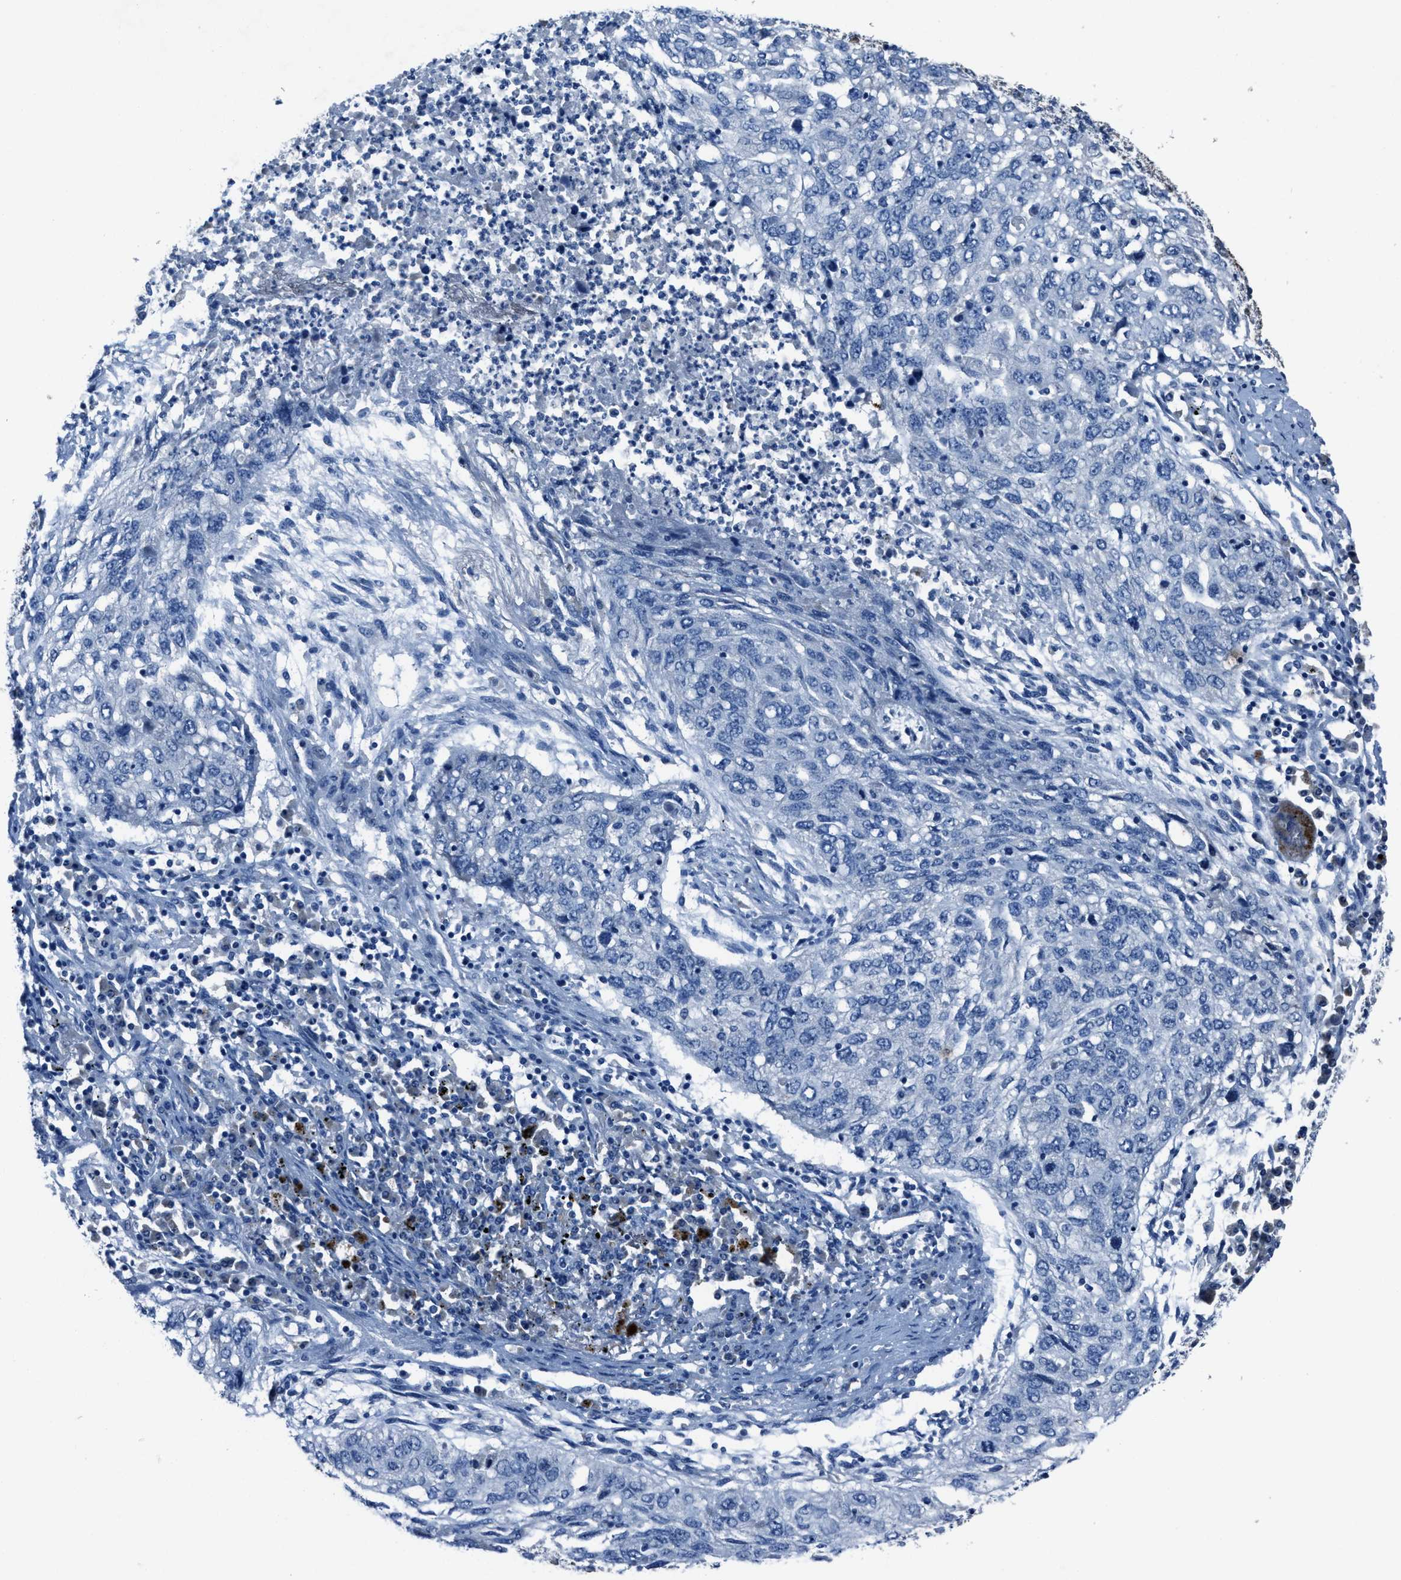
{"staining": {"intensity": "negative", "quantity": "none", "location": "none"}, "tissue": "lung cancer", "cell_type": "Tumor cells", "image_type": "cancer", "snomed": [{"axis": "morphology", "description": "Squamous cell carcinoma, NOS"}, {"axis": "topography", "description": "Lung"}], "caption": "IHC of lung cancer exhibits no positivity in tumor cells.", "gene": "ADAM2", "patient": {"sex": "female", "age": 63}}